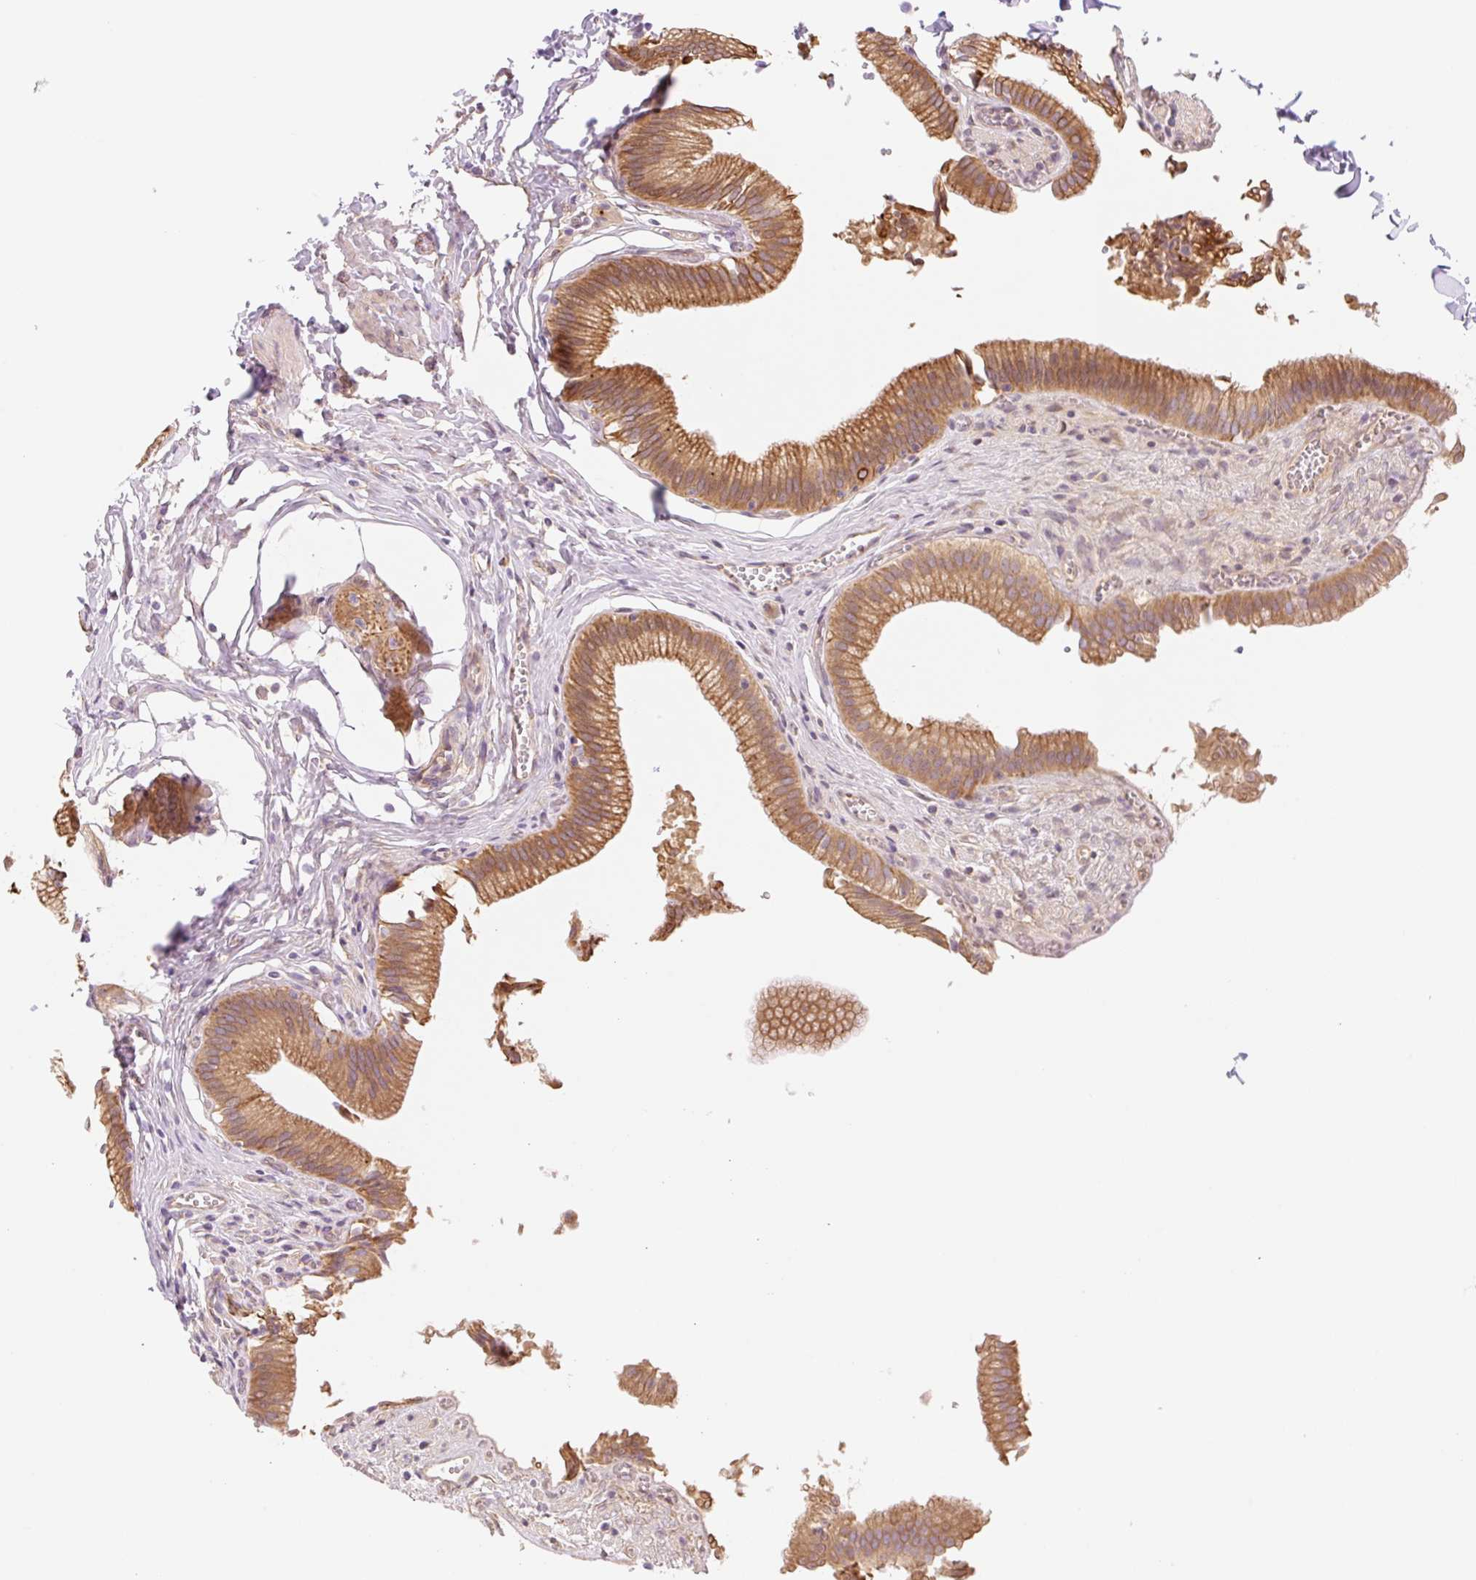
{"staining": {"intensity": "moderate", "quantity": ">75%", "location": "cytoplasmic/membranous"}, "tissue": "gallbladder", "cell_type": "Glandular cells", "image_type": "normal", "snomed": [{"axis": "morphology", "description": "Normal tissue, NOS"}, {"axis": "topography", "description": "Gallbladder"}, {"axis": "topography", "description": "Peripheral nerve tissue"}], "caption": "Glandular cells demonstrate medium levels of moderate cytoplasmic/membranous expression in about >75% of cells in unremarkable gallbladder. The staining is performed using DAB (3,3'-diaminobenzidine) brown chromogen to label protein expression. The nuclei are counter-stained blue using hematoxylin.", "gene": "NLRP5", "patient": {"sex": "male", "age": 17}}